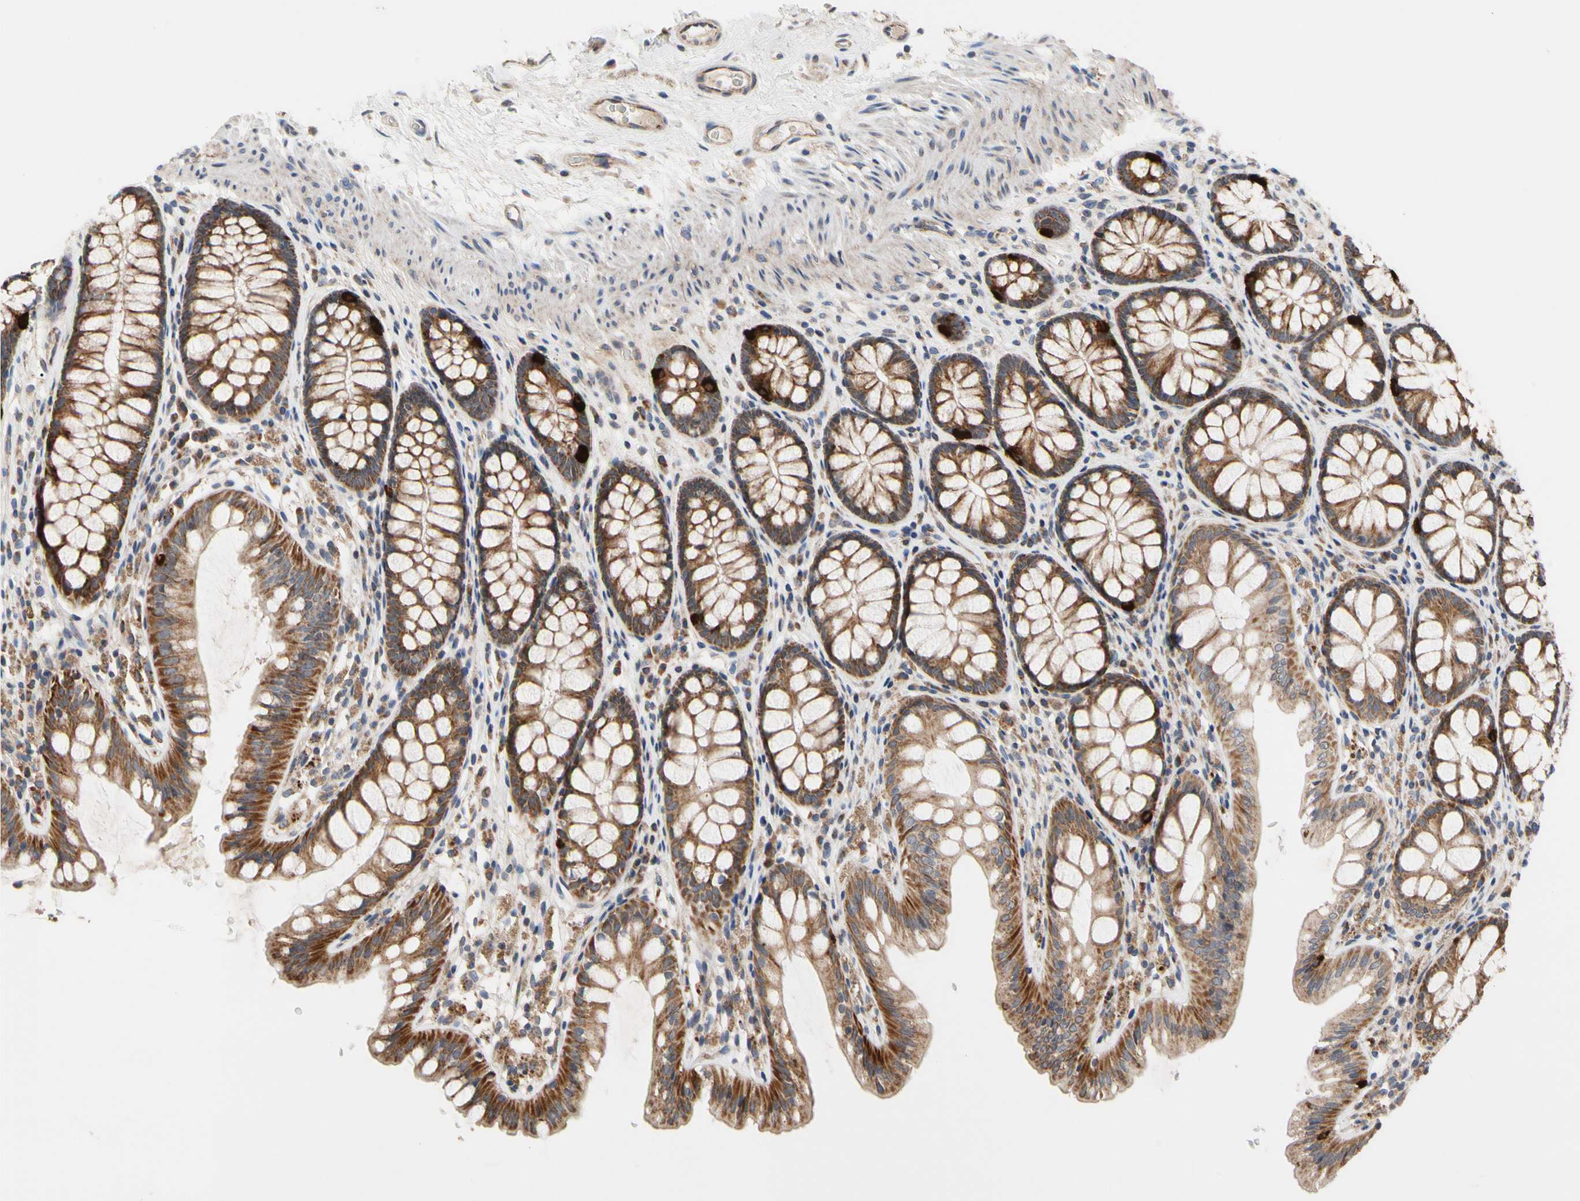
{"staining": {"intensity": "moderate", "quantity": ">75%", "location": "cytoplasmic/membranous"}, "tissue": "colon", "cell_type": "Endothelial cells", "image_type": "normal", "snomed": [{"axis": "morphology", "description": "Normal tissue, NOS"}, {"axis": "topography", "description": "Colon"}], "caption": "This is a histology image of immunohistochemistry staining of unremarkable colon, which shows moderate staining in the cytoplasmic/membranous of endothelial cells.", "gene": "GPD2", "patient": {"sex": "female", "age": 55}}